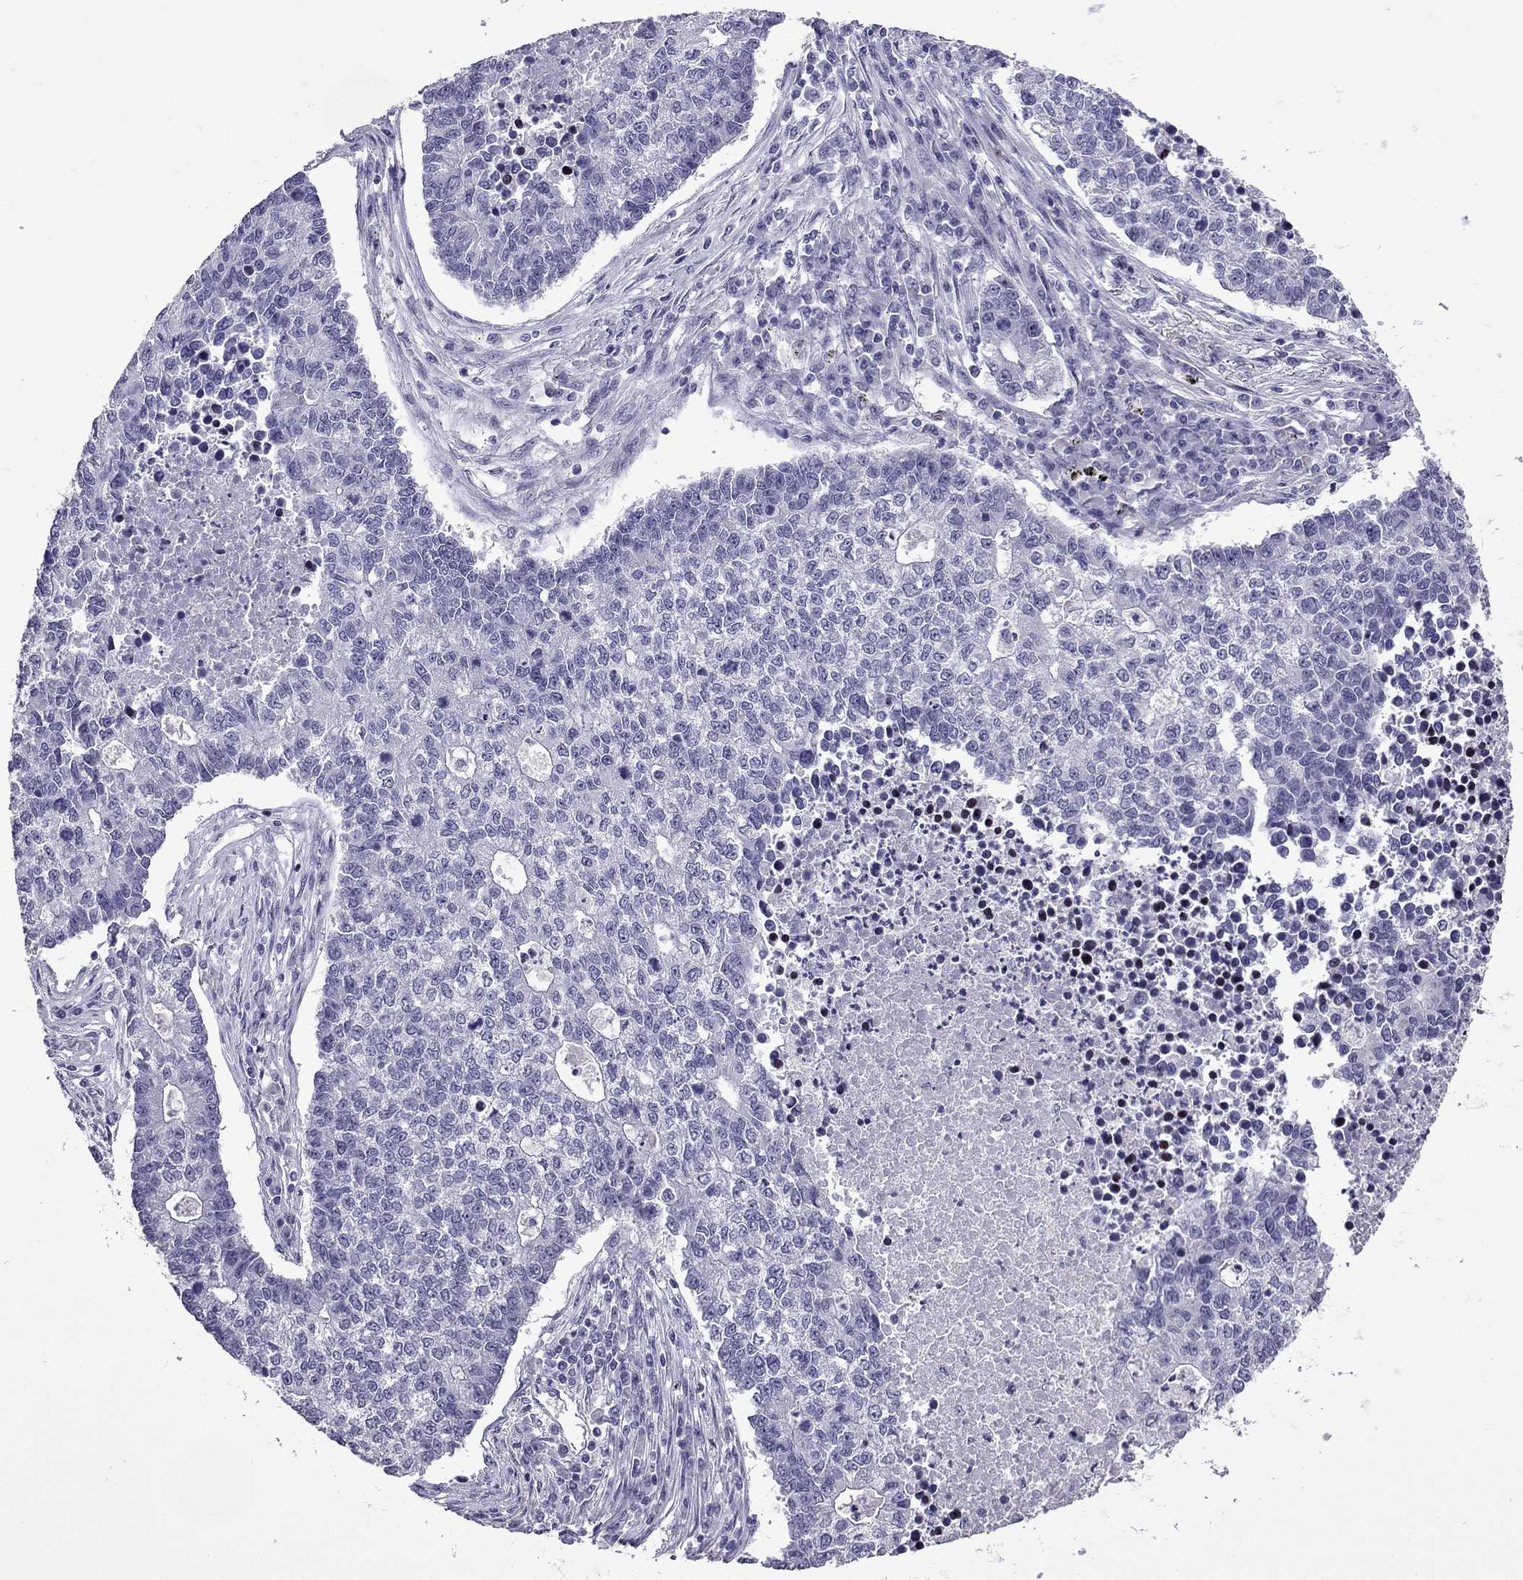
{"staining": {"intensity": "negative", "quantity": "none", "location": "none"}, "tissue": "lung cancer", "cell_type": "Tumor cells", "image_type": "cancer", "snomed": [{"axis": "morphology", "description": "Adenocarcinoma, NOS"}, {"axis": "topography", "description": "Lung"}], "caption": "Immunohistochemistry (IHC) of lung cancer (adenocarcinoma) reveals no expression in tumor cells.", "gene": "TTN", "patient": {"sex": "male", "age": 57}}